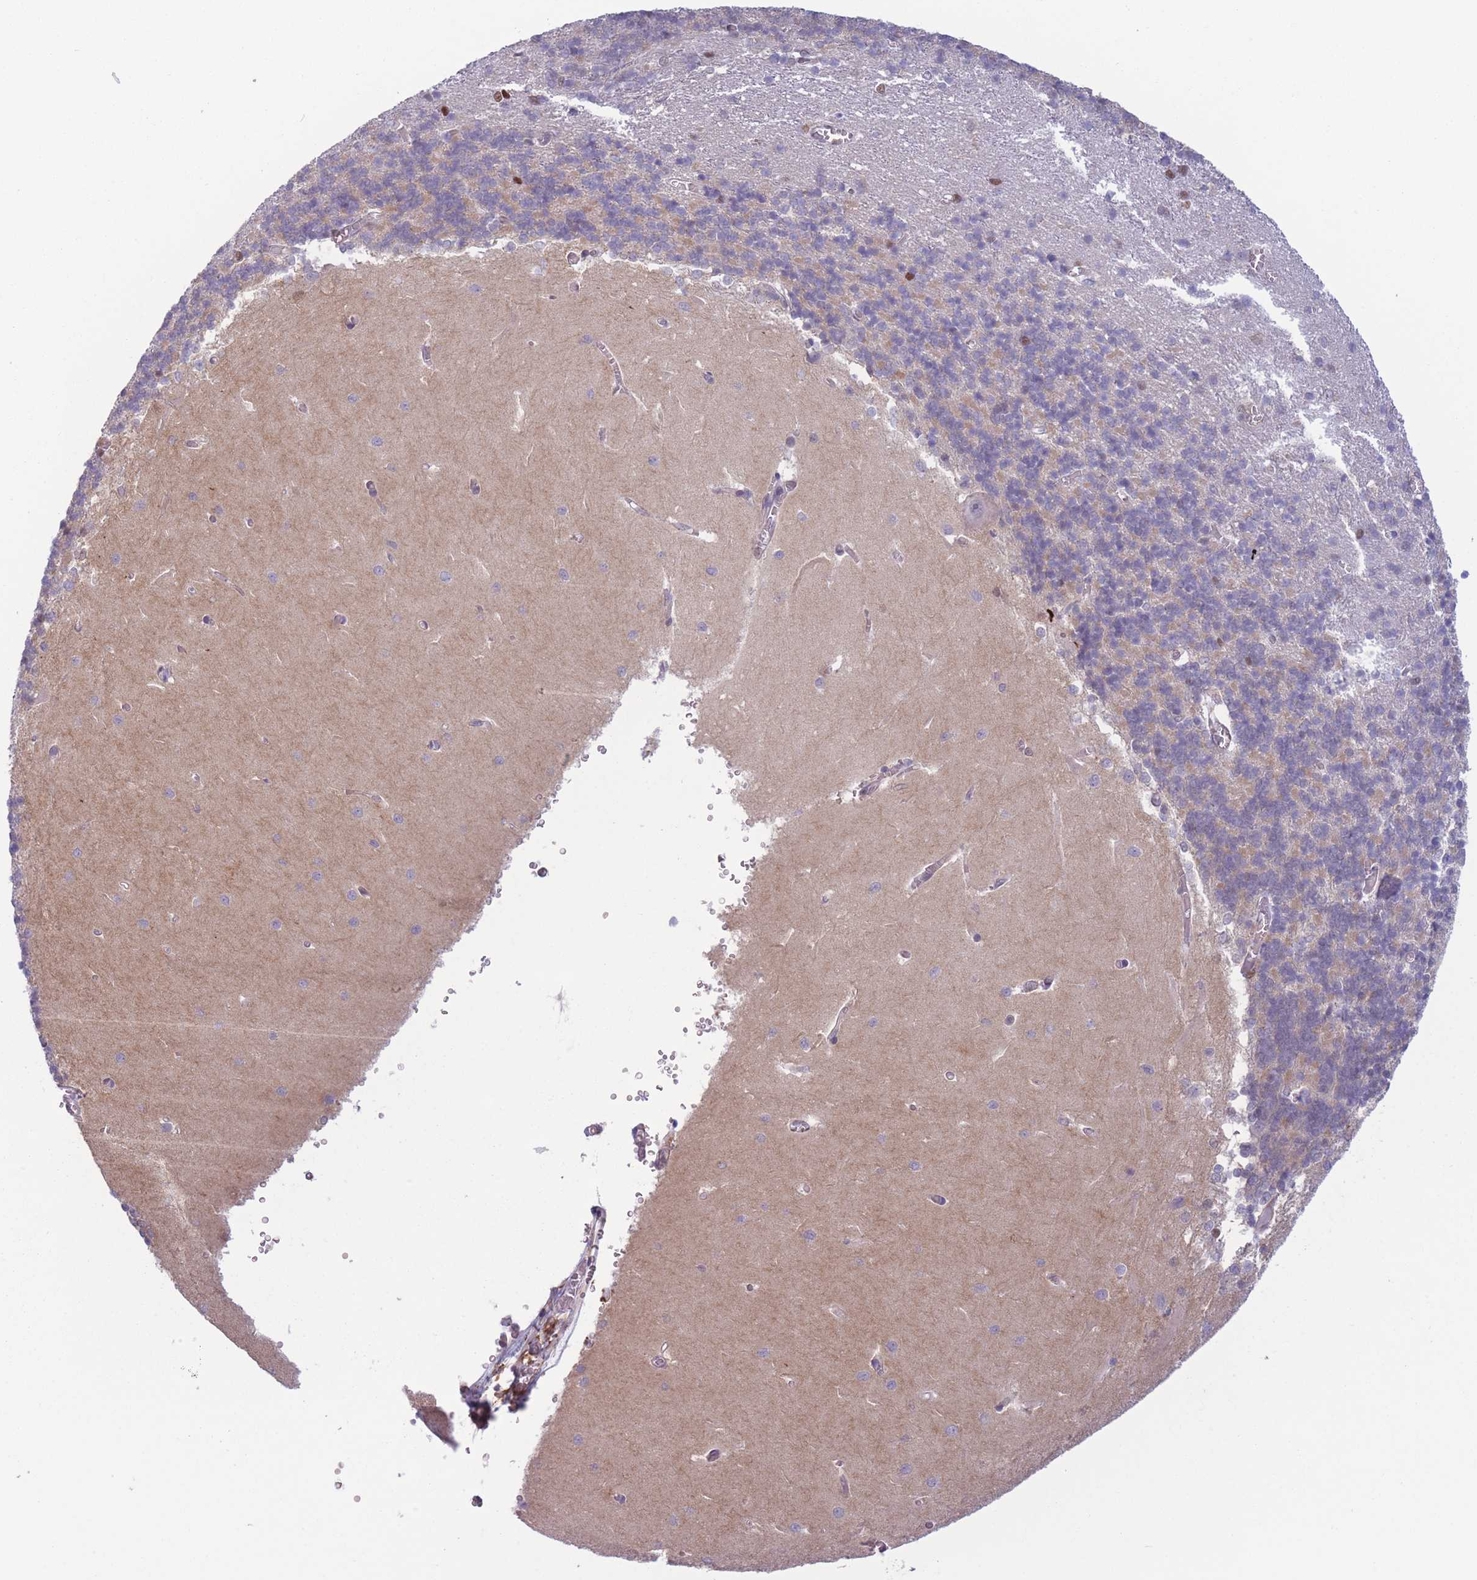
{"staining": {"intensity": "negative", "quantity": "none", "location": "none"}, "tissue": "cerebellum", "cell_type": "Cells in granular layer", "image_type": "normal", "snomed": [{"axis": "morphology", "description": "Normal tissue, NOS"}, {"axis": "topography", "description": "Cerebellum"}], "caption": "This is an immunohistochemistry photomicrograph of benign human cerebellum. There is no expression in cells in granular layer.", "gene": "ENSG00000267179", "patient": {"sex": "male", "age": 37}}